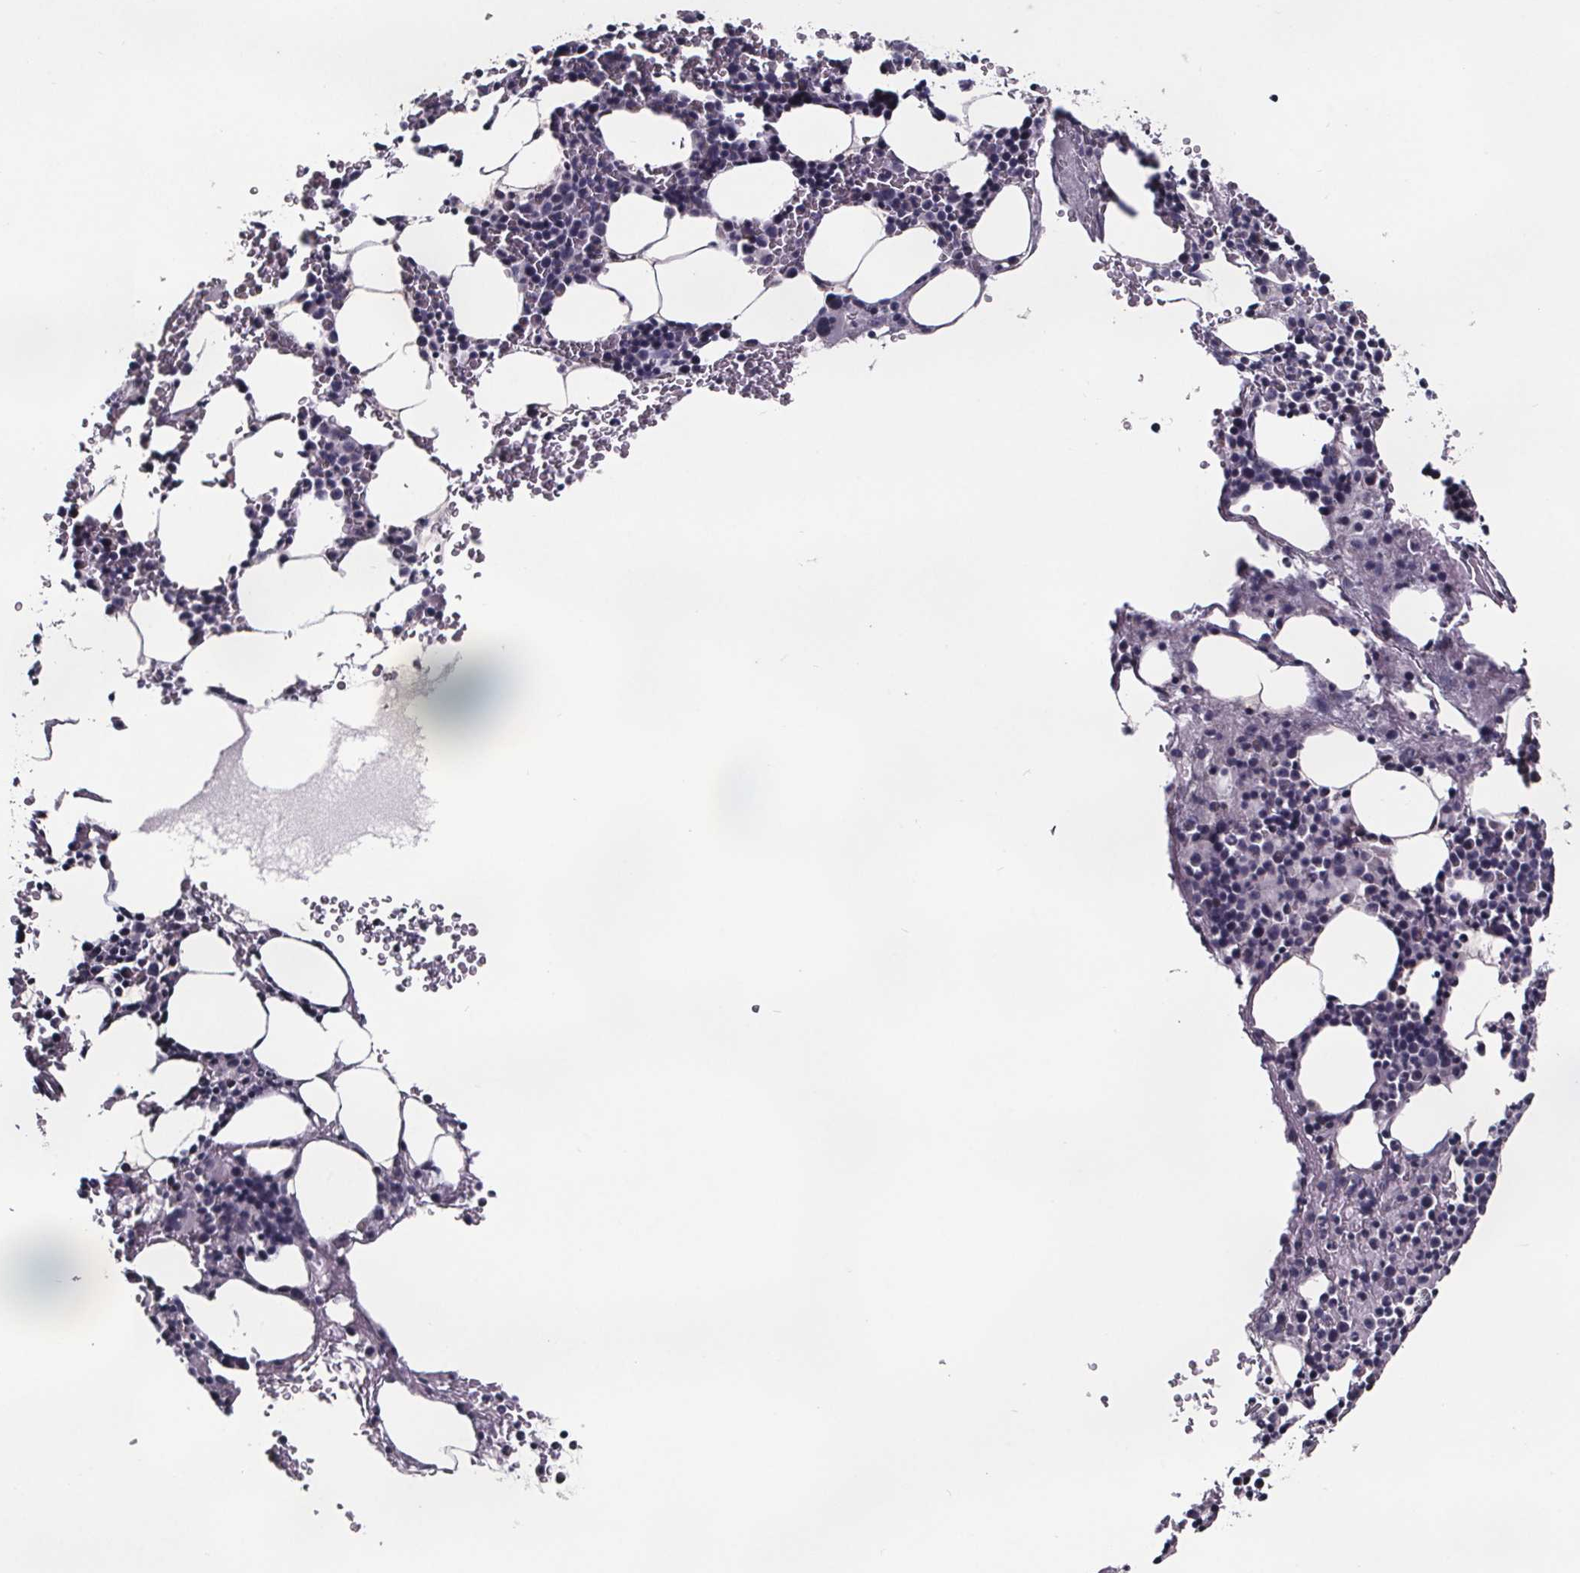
{"staining": {"intensity": "negative", "quantity": "none", "location": "none"}, "tissue": "bone marrow", "cell_type": "Hematopoietic cells", "image_type": "normal", "snomed": [{"axis": "morphology", "description": "Normal tissue, NOS"}, {"axis": "topography", "description": "Bone marrow"}], "caption": "Hematopoietic cells show no significant protein staining in benign bone marrow. (Stains: DAB IHC with hematoxylin counter stain, Microscopy: brightfield microscopy at high magnification).", "gene": "AR", "patient": {"sex": "male", "age": 82}}